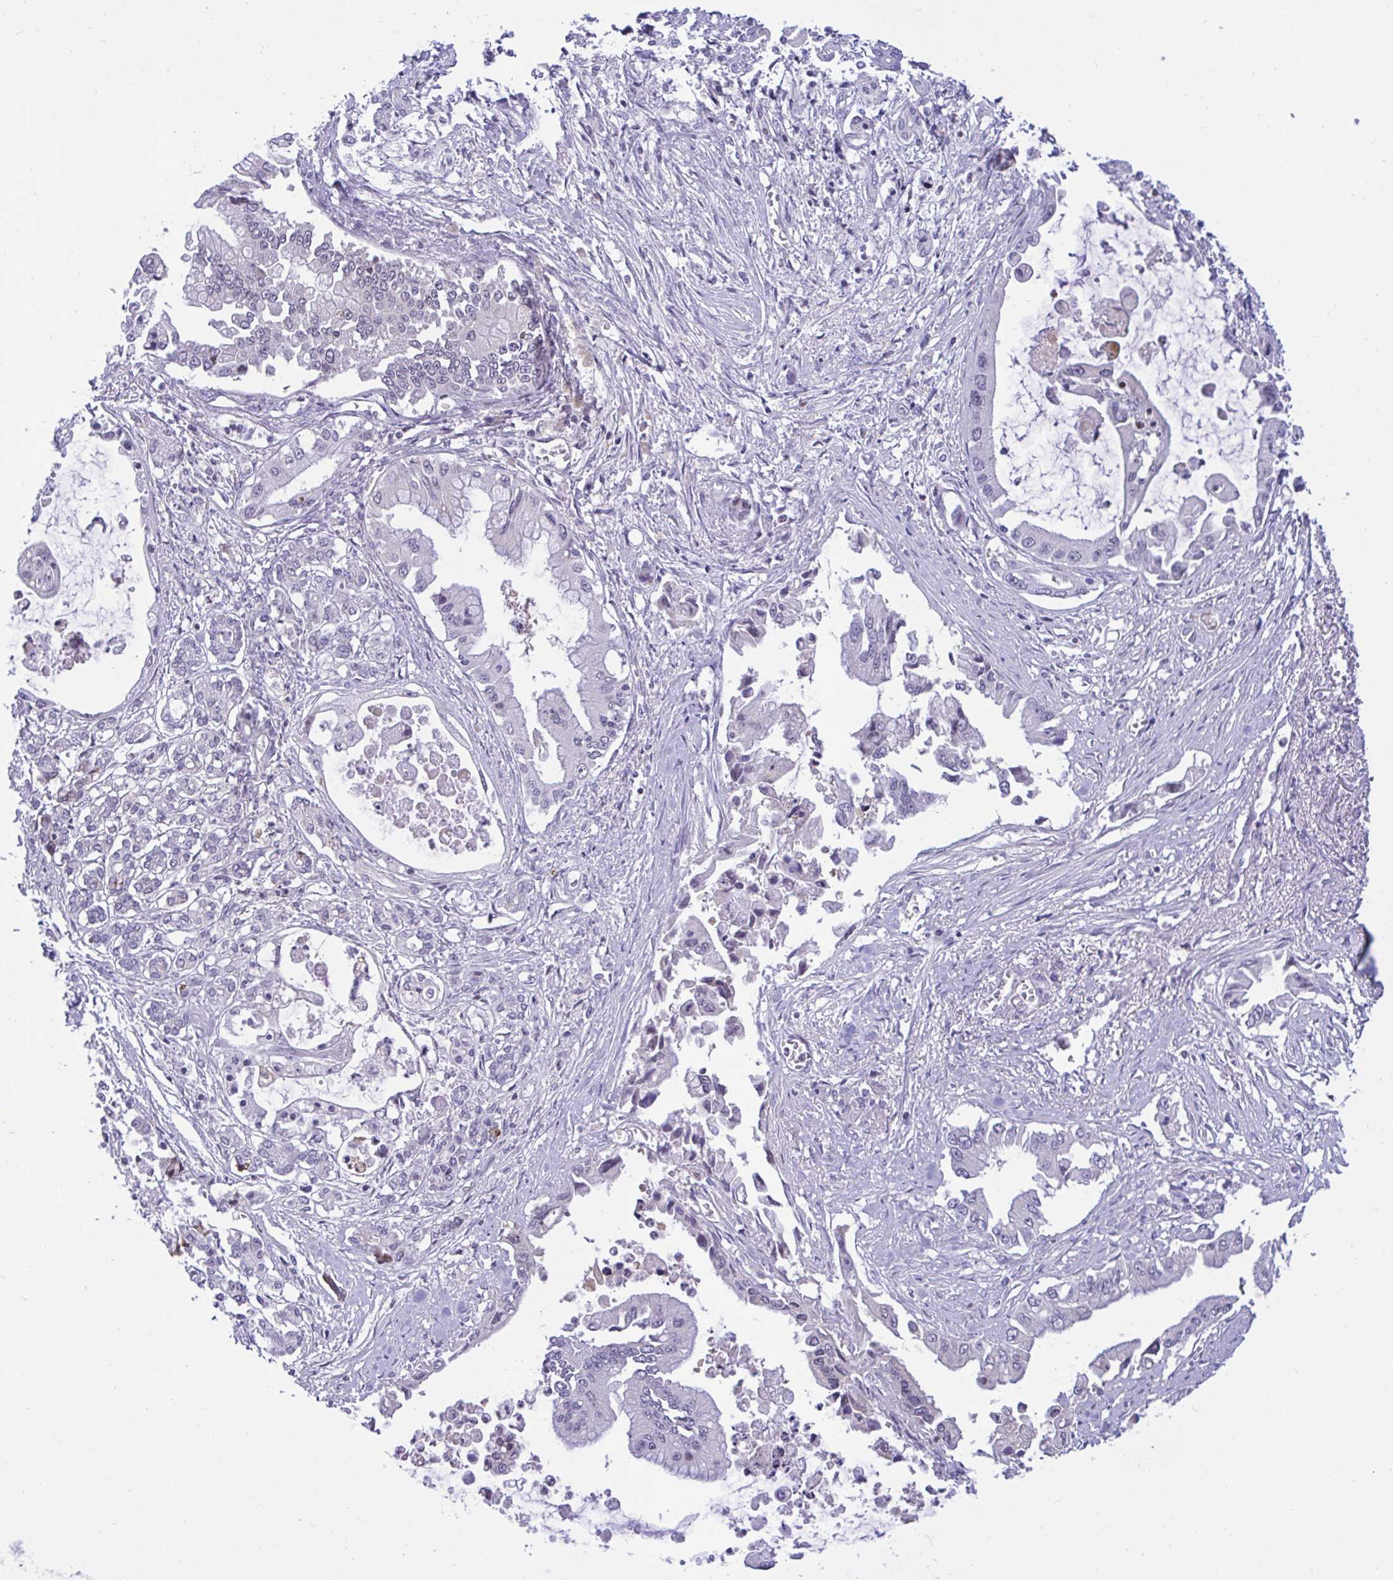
{"staining": {"intensity": "negative", "quantity": "none", "location": "none"}, "tissue": "pancreatic cancer", "cell_type": "Tumor cells", "image_type": "cancer", "snomed": [{"axis": "morphology", "description": "Adenocarcinoma, NOS"}, {"axis": "topography", "description": "Pancreas"}], "caption": "Immunohistochemistry (IHC) micrograph of pancreatic adenocarcinoma stained for a protein (brown), which shows no positivity in tumor cells.", "gene": "EPOP", "patient": {"sex": "male", "age": 84}}